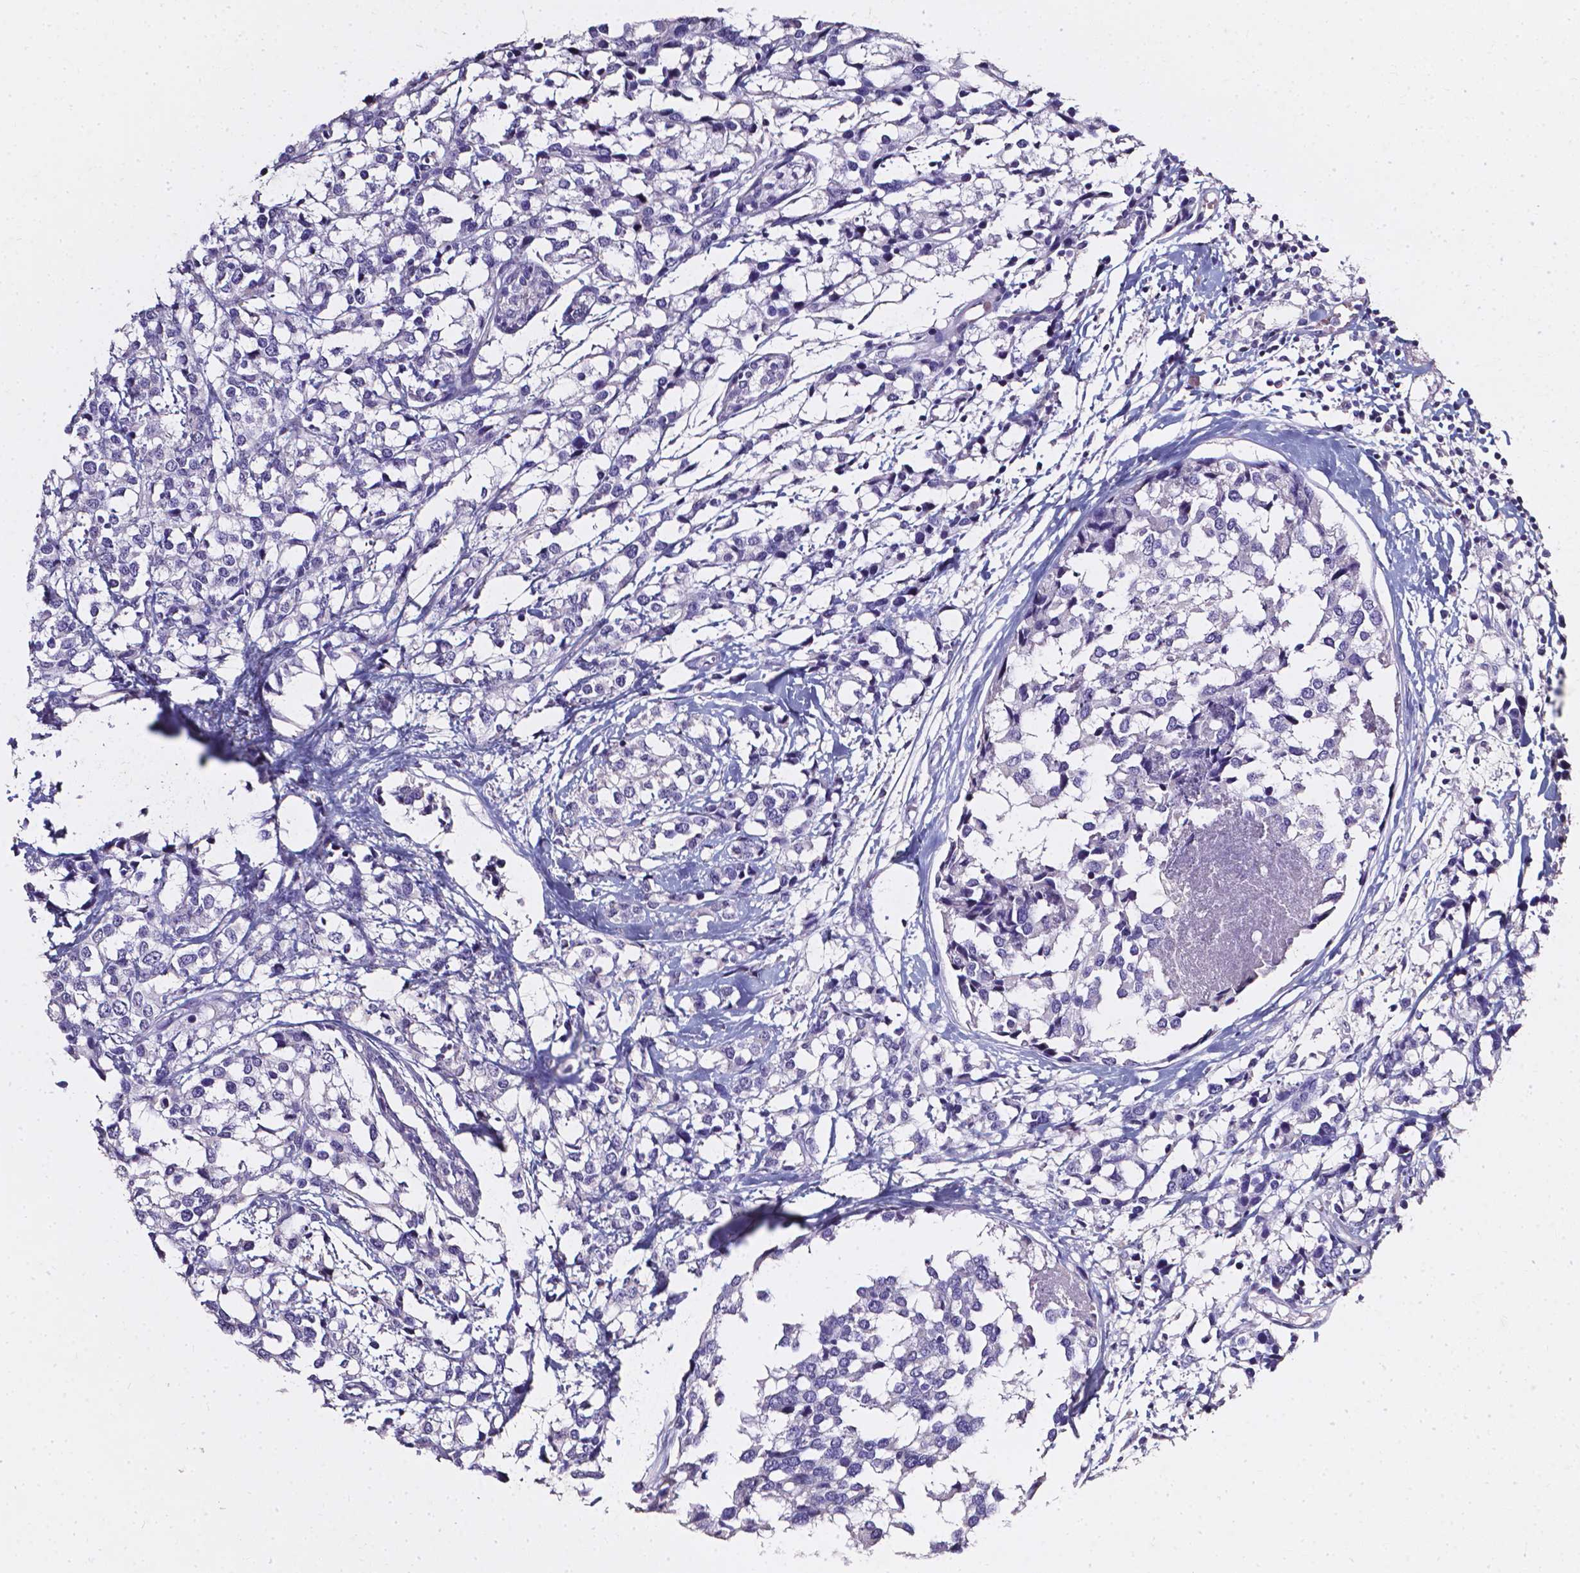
{"staining": {"intensity": "negative", "quantity": "none", "location": "none"}, "tissue": "breast cancer", "cell_type": "Tumor cells", "image_type": "cancer", "snomed": [{"axis": "morphology", "description": "Lobular carcinoma"}, {"axis": "topography", "description": "Breast"}], "caption": "High power microscopy micrograph of an immunohistochemistry micrograph of breast lobular carcinoma, revealing no significant expression in tumor cells. Brightfield microscopy of IHC stained with DAB (3,3'-diaminobenzidine) (brown) and hematoxylin (blue), captured at high magnification.", "gene": "AKR1B10", "patient": {"sex": "female", "age": 59}}